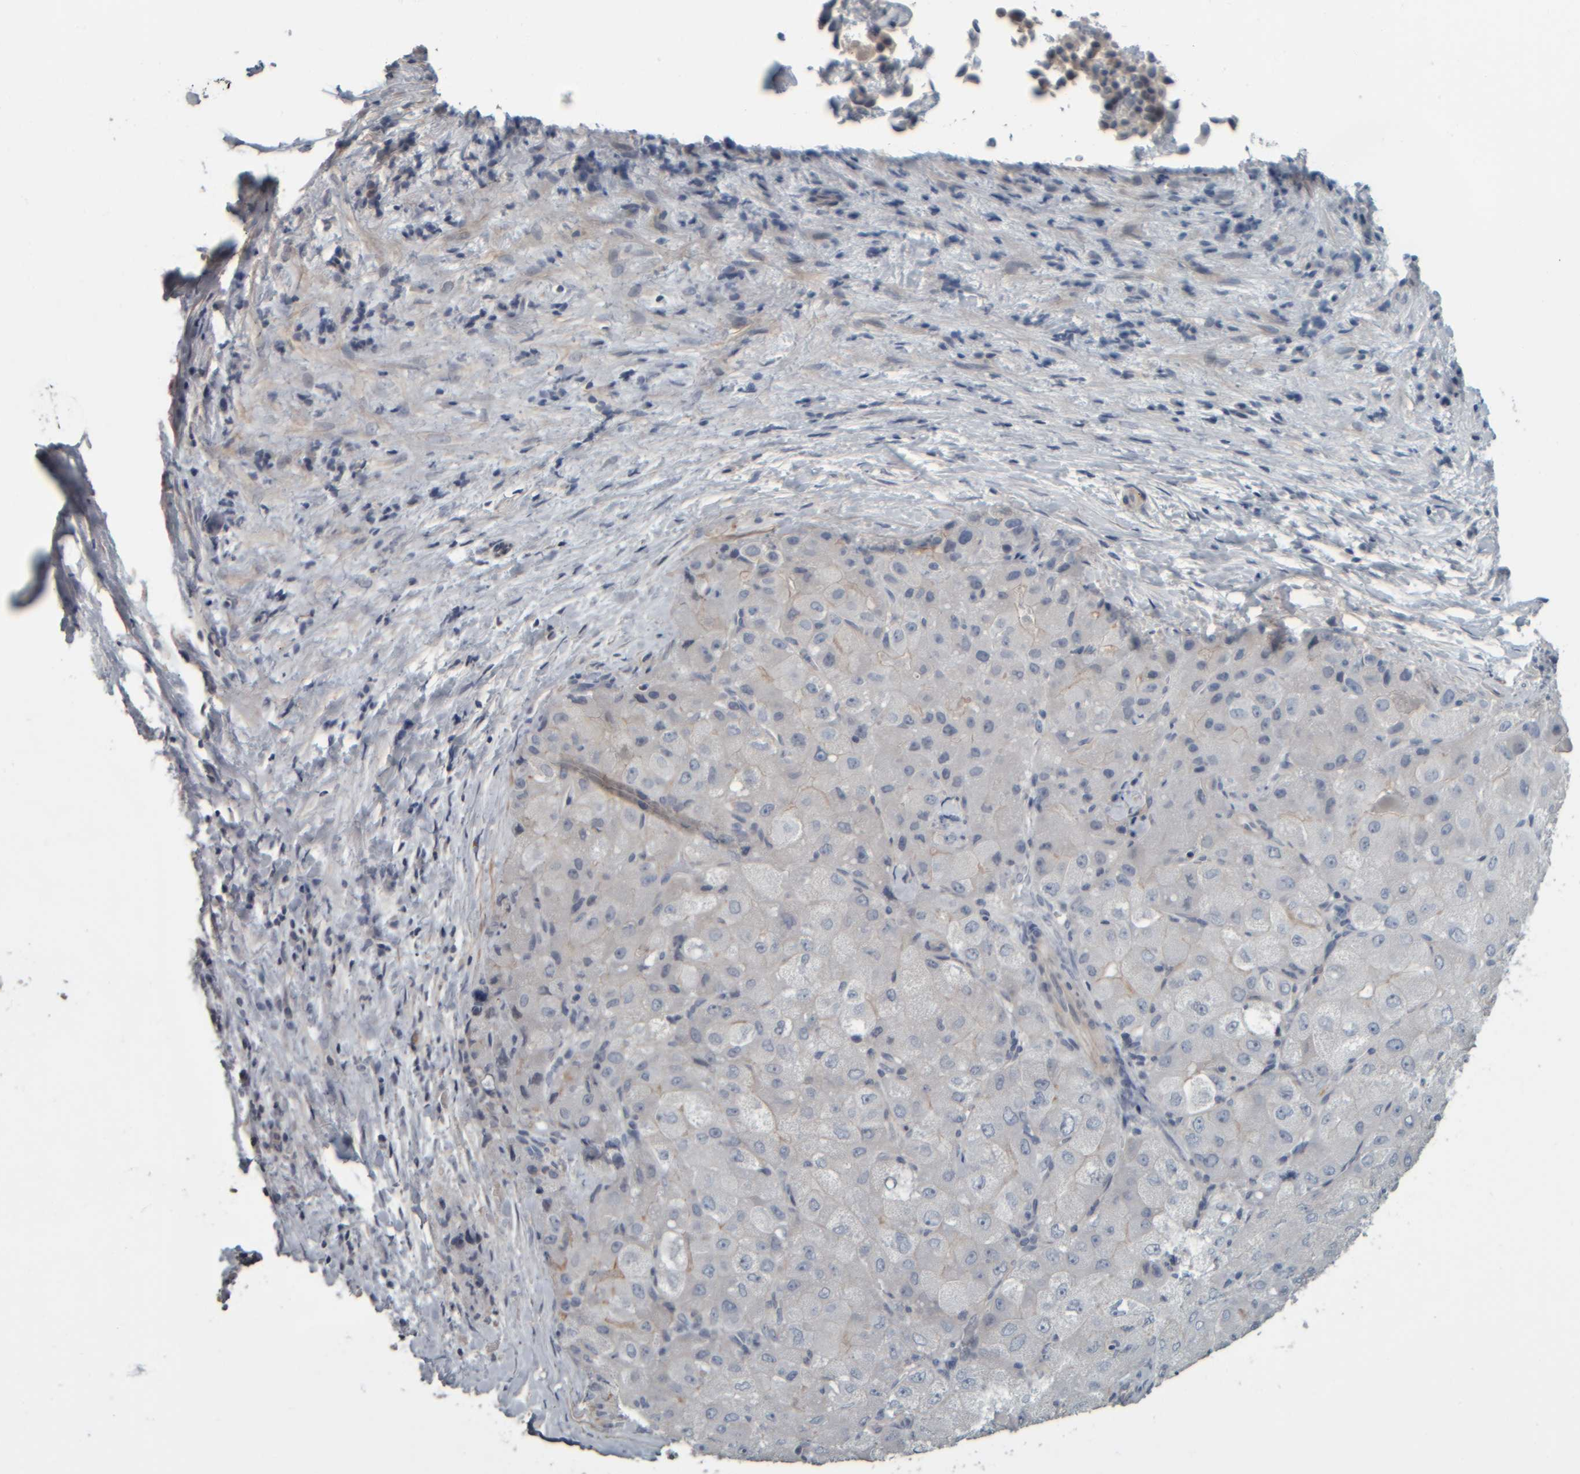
{"staining": {"intensity": "negative", "quantity": "none", "location": "none"}, "tissue": "liver cancer", "cell_type": "Tumor cells", "image_type": "cancer", "snomed": [{"axis": "morphology", "description": "Carcinoma, Hepatocellular, NOS"}, {"axis": "topography", "description": "Liver"}], "caption": "Immunohistochemistry of liver hepatocellular carcinoma shows no expression in tumor cells. (DAB IHC, high magnification).", "gene": "CAVIN4", "patient": {"sex": "male", "age": 80}}